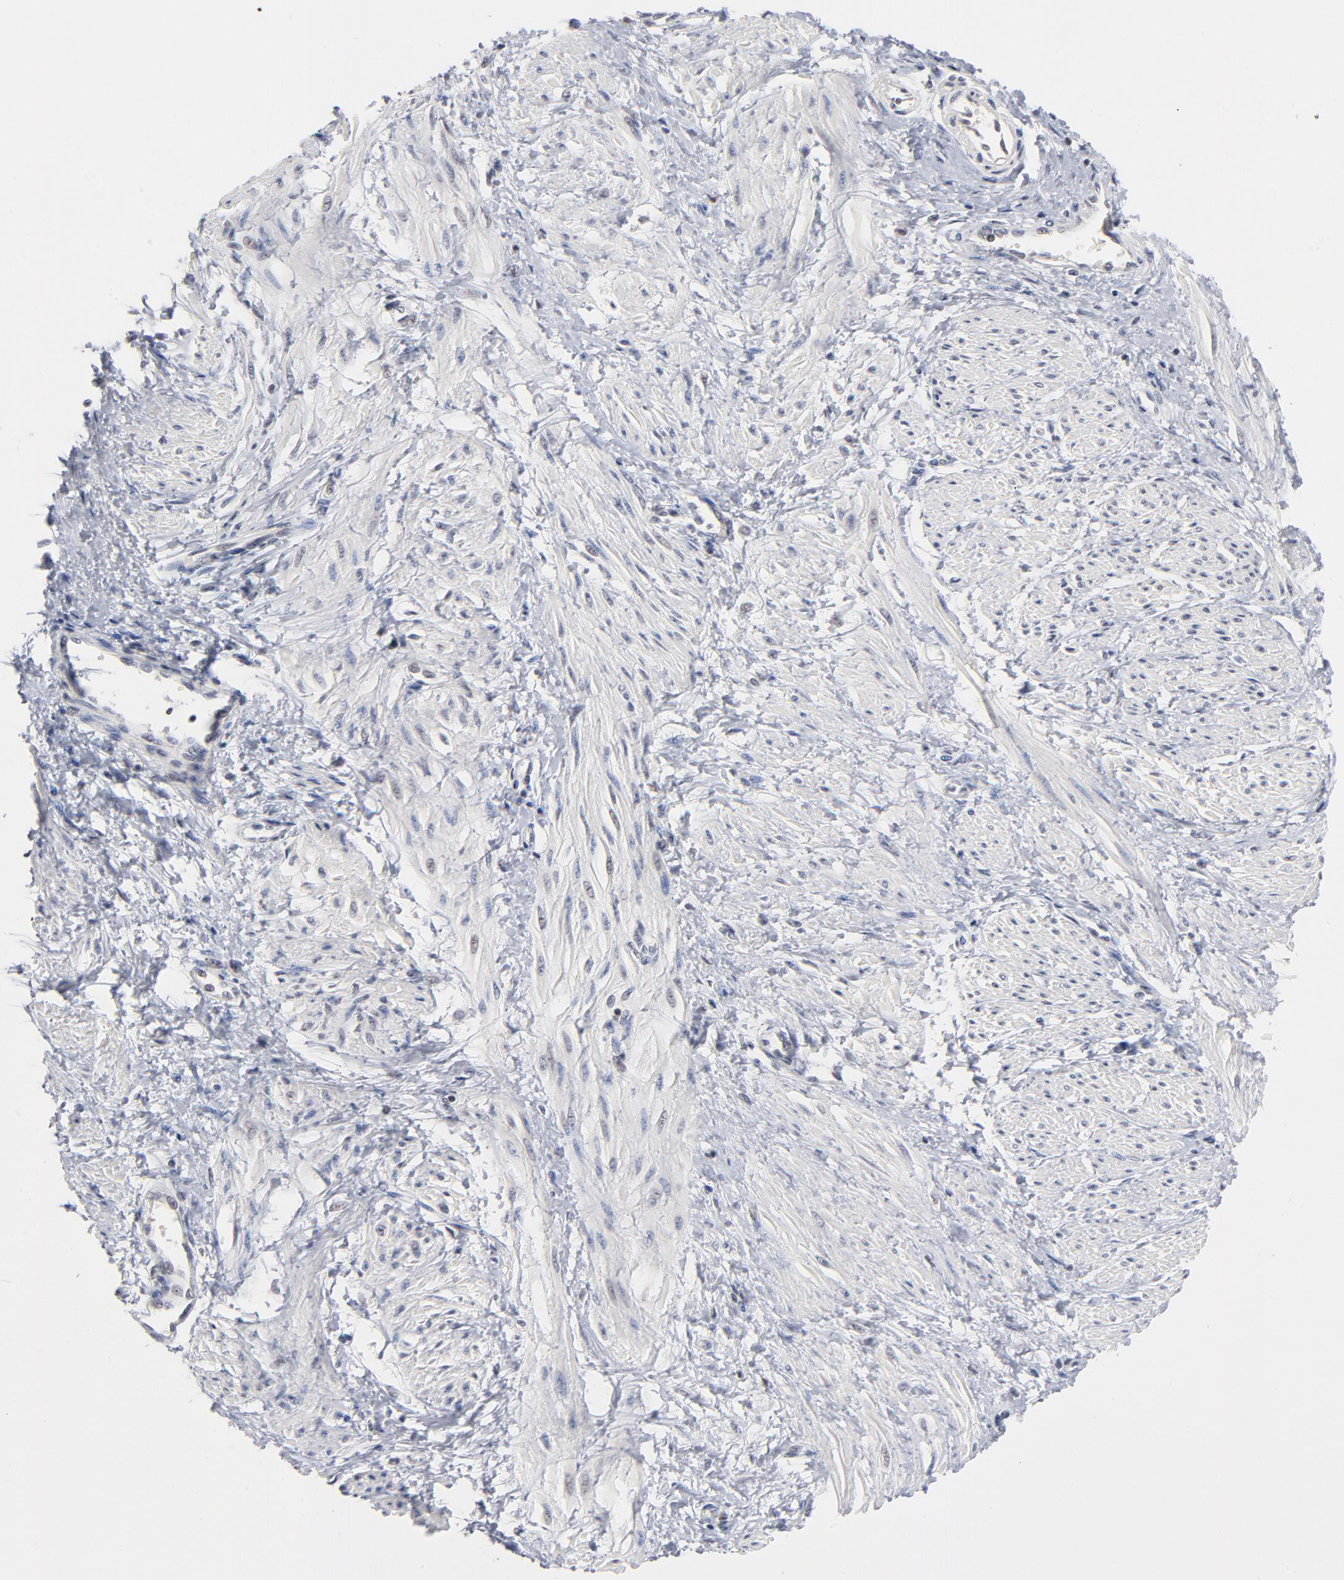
{"staining": {"intensity": "negative", "quantity": "none", "location": "none"}, "tissue": "smooth muscle", "cell_type": "Smooth muscle cells", "image_type": "normal", "snomed": [{"axis": "morphology", "description": "Normal tissue, NOS"}, {"axis": "topography", "description": "Smooth muscle"}, {"axis": "topography", "description": "Uterus"}], "caption": "DAB immunohistochemical staining of normal smooth muscle displays no significant staining in smooth muscle cells. The staining is performed using DAB brown chromogen with nuclei counter-stained in using hematoxylin.", "gene": "MAX", "patient": {"sex": "female", "age": 39}}